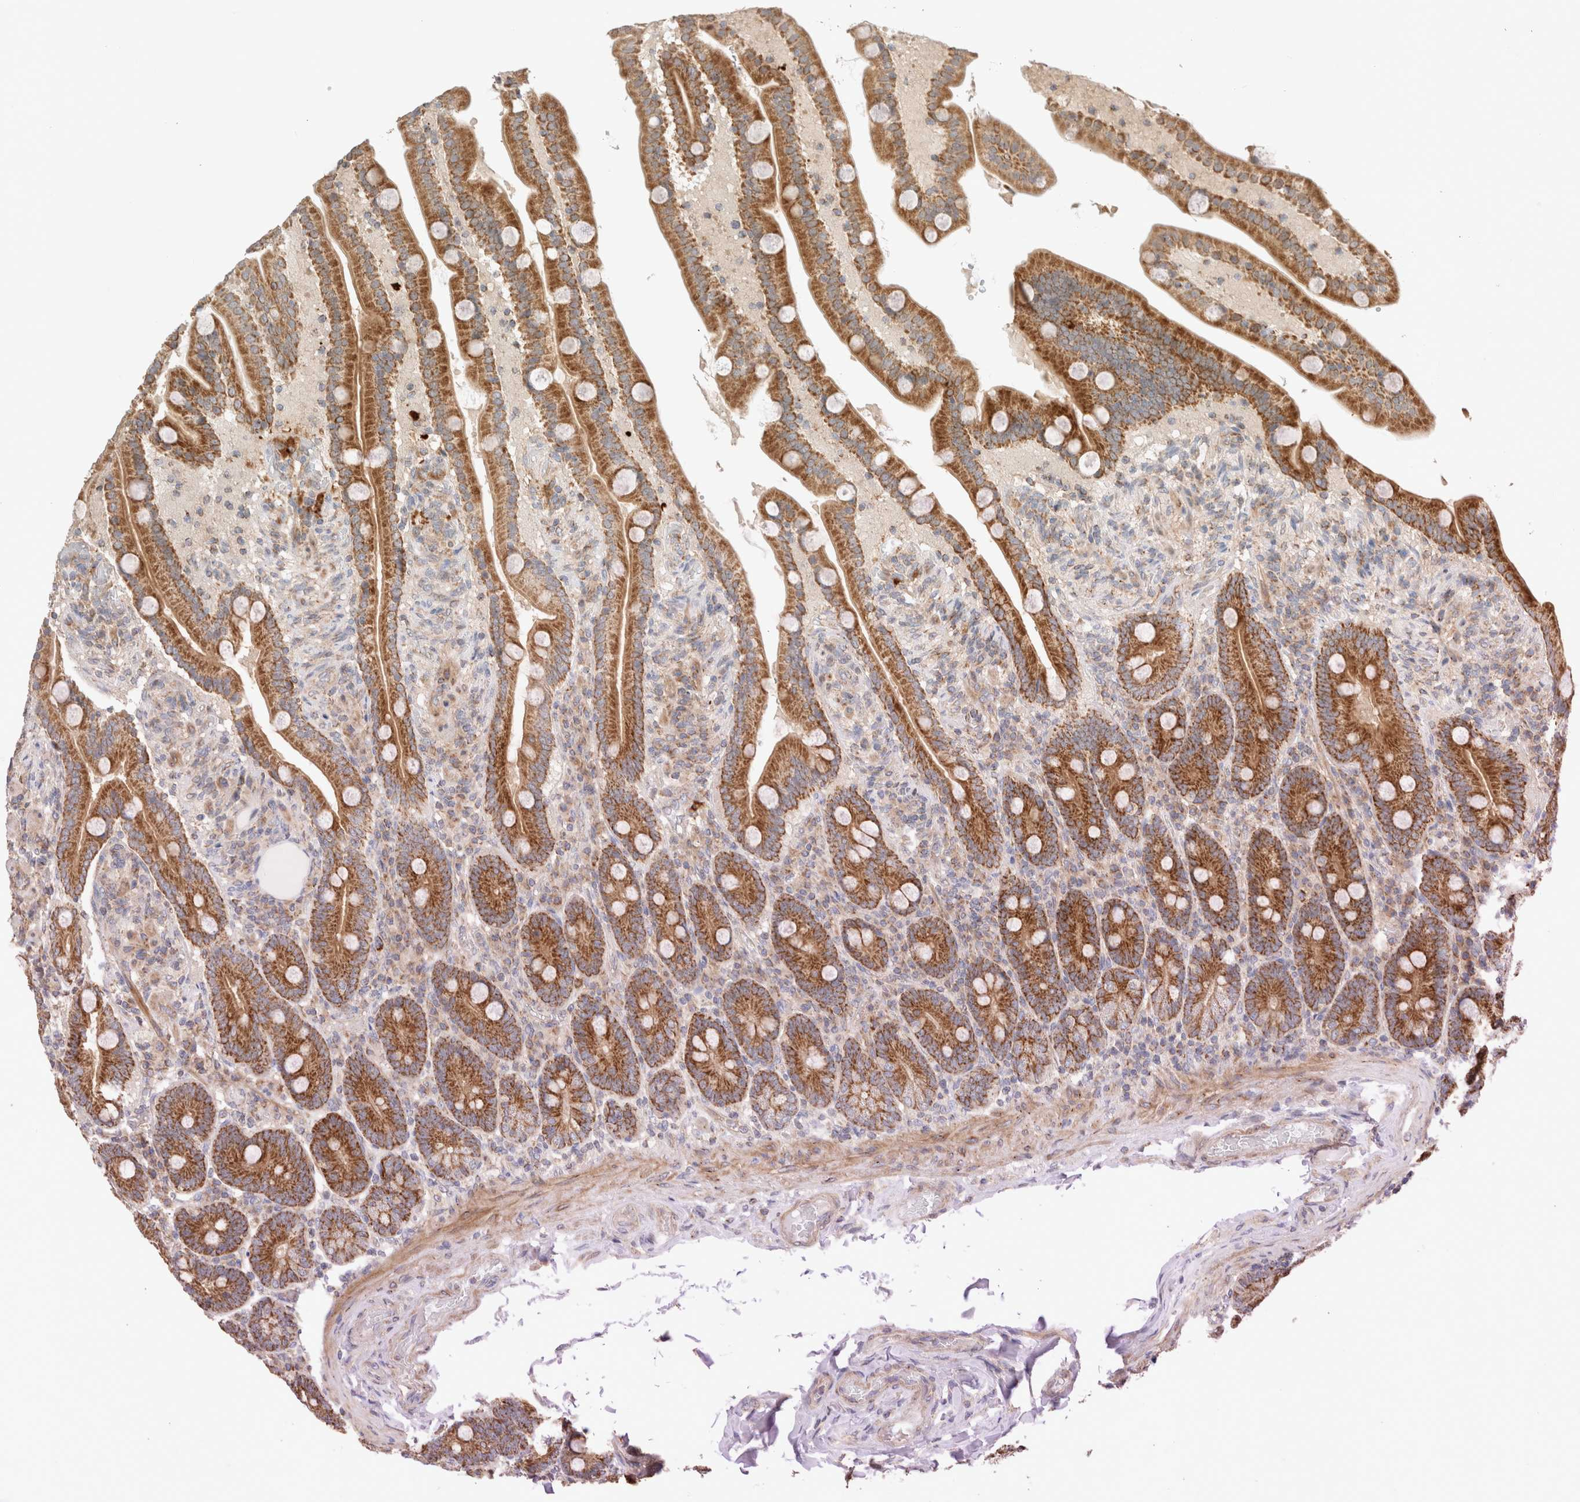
{"staining": {"intensity": "strong", "quantity": ">75%", "location": "cytoplasmic/membranous"}, "tissue": "duodenum", "cell_type": "Glandular cells", "image_type": "normal", "snomed": [{"axis": "morphology", "description": "Normal tissue, NOS"}, {"axis": "topography", "description": "Duodenum"}], "caption": "Protein expression analysis of normal human duodenum reveals strong cytoplasmic/membranous staining in about >75% of glandular cells. The protein is shown in brown color, while the nuclei are stained blue.", "gene": "MRM3", "patient": {"sex": "male", "age": 54}}